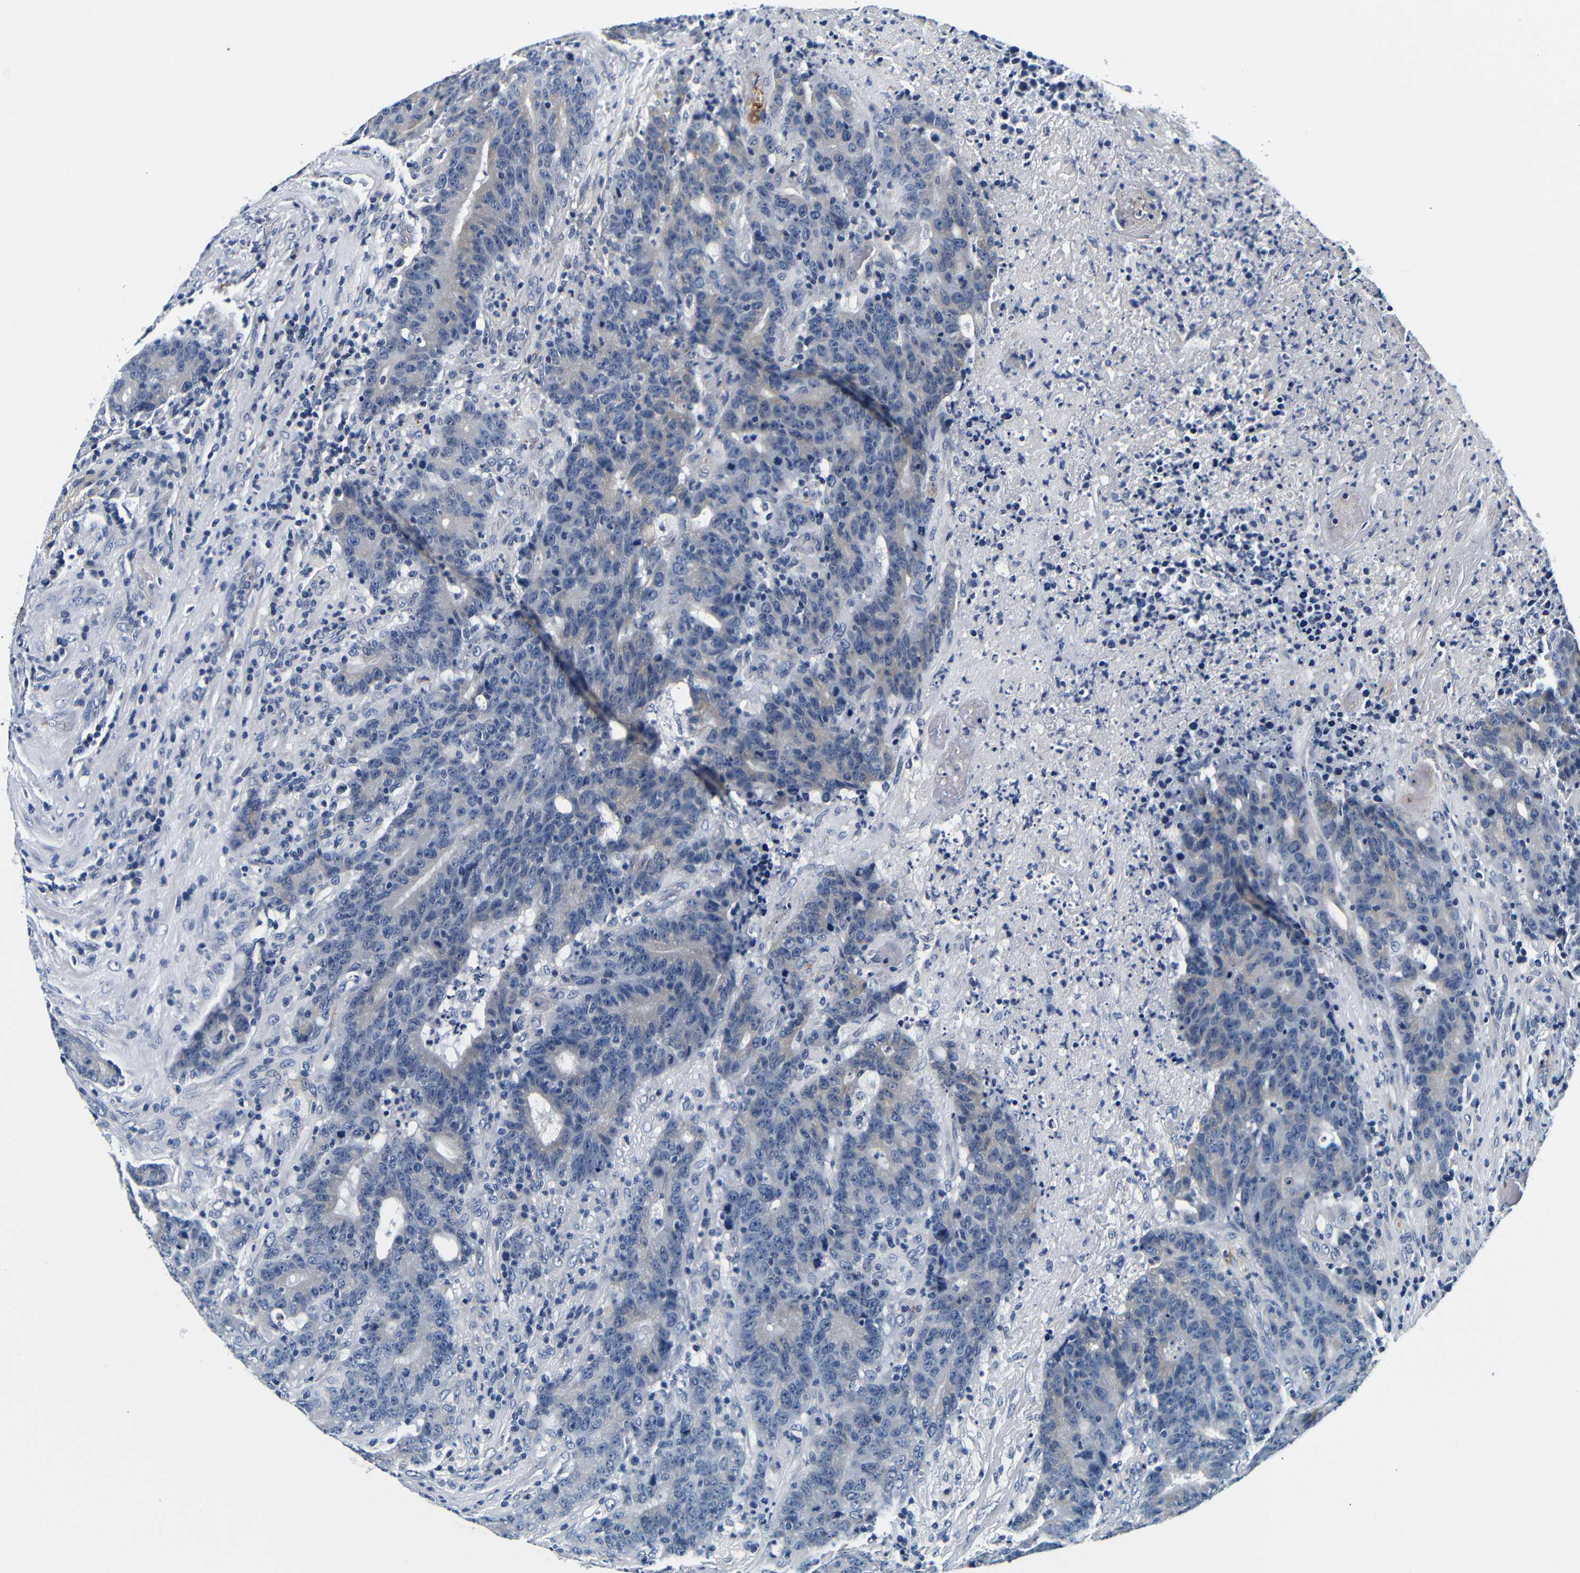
{"staining": {"intensity": "weak", "quantity": "<25%", "location": "cytoplasmic/membranous"}, "tissue": "colorectal cancer", "cell_type": "Tumor cells", "image_type": "cancer", "snomed": [{"axis": "morphology", "description": "Normal tissue, NOS"}, {"axis": "morphology", "description": "Adenocarcinoma, NOS"}, {"axis": "topography", "description": "Colon"}], "caption": "A micrograph of human colorectal adenocarcinoma is negative for staining in tumor cells. (Brightfield microscopy of DAB immunohistochemistry at high magnification).", "gene": "GP1BA", "patient": {"sex": "female", "age": 75}}